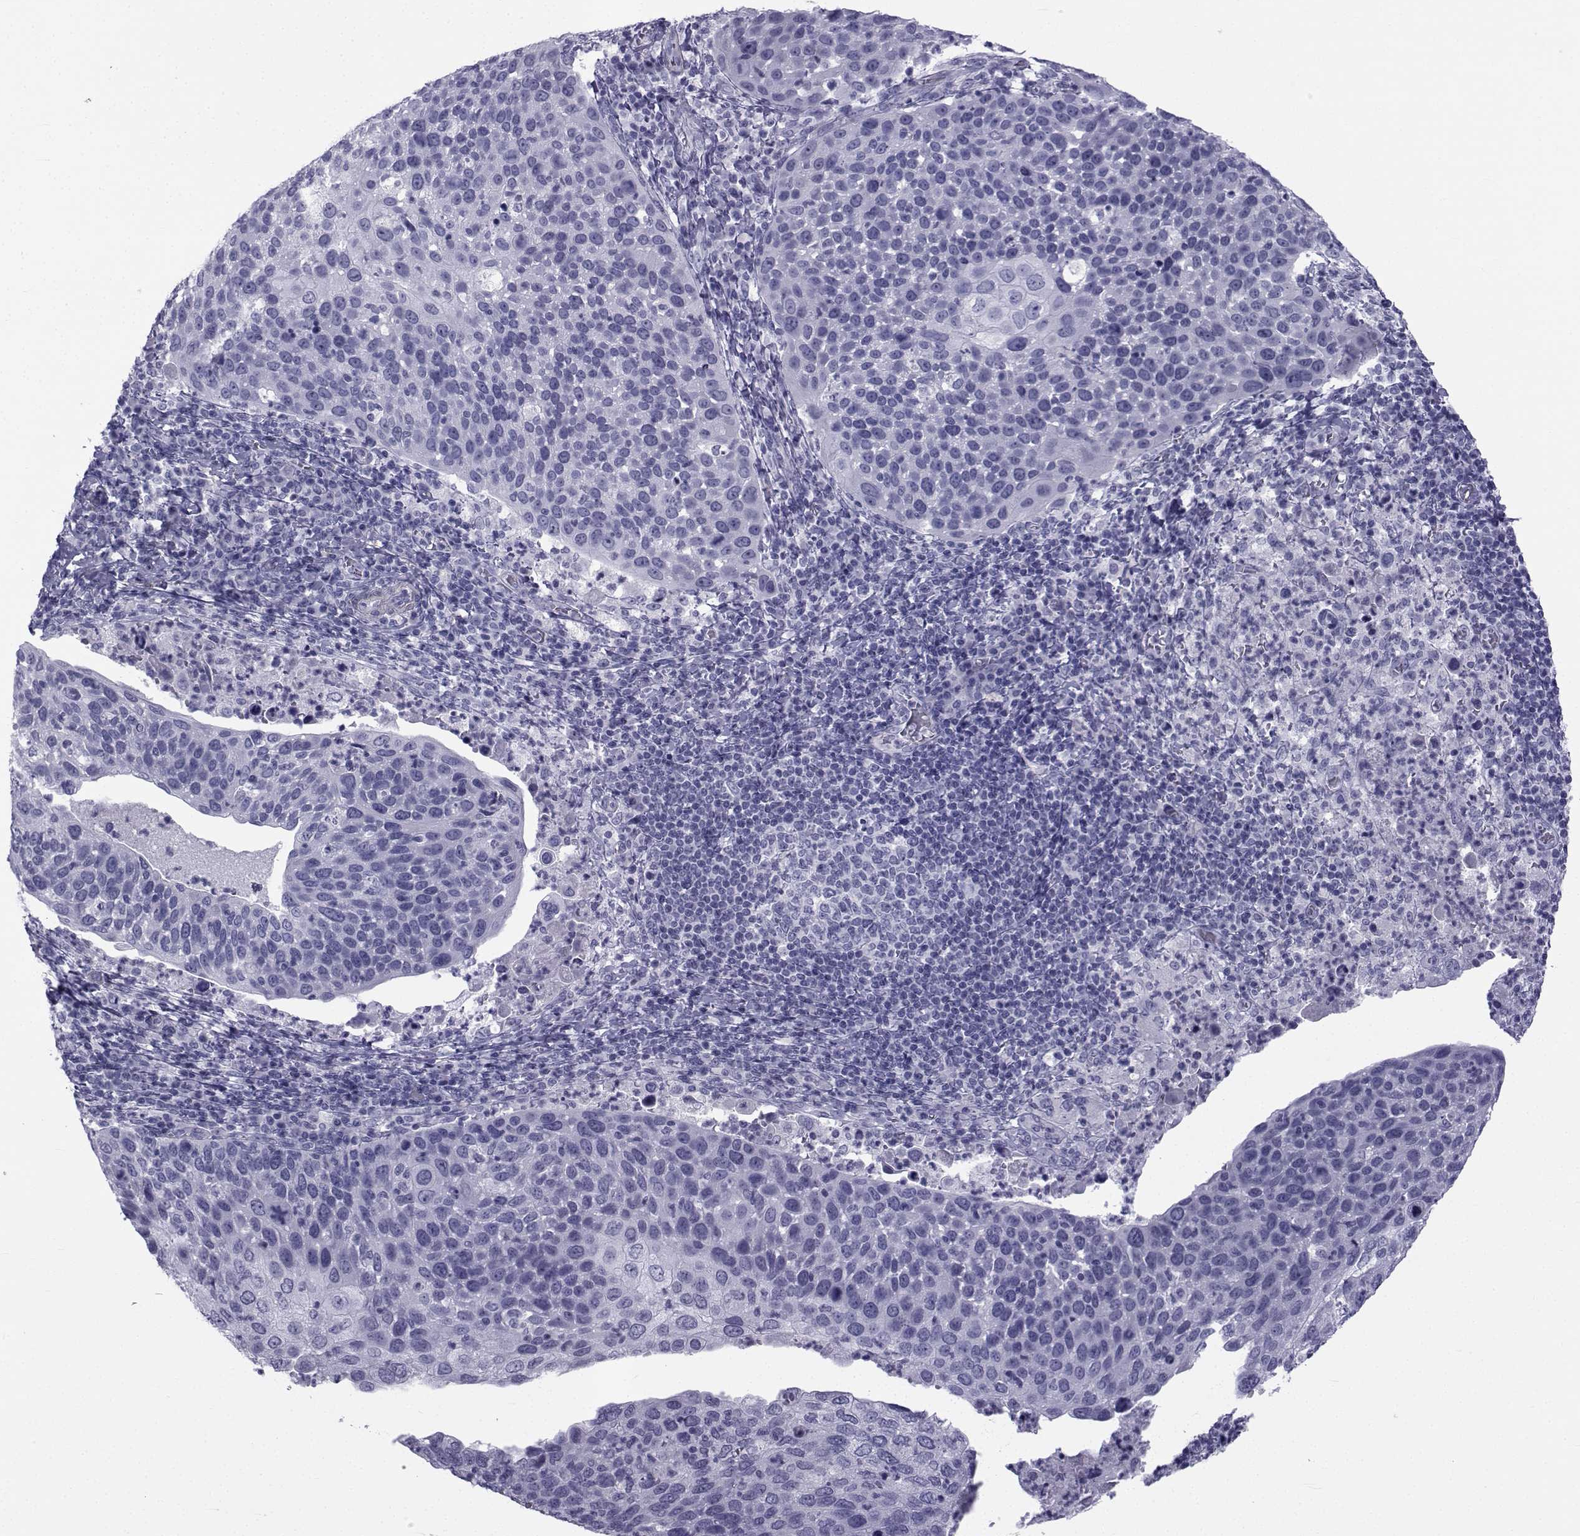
{"staining": {"intensity": "negative", "quantity": "none", "location": "none"}, "tissue": "cervical cancer", "cell_type": "Tumor cells", "image_type": "cancer", "snomed": [{"axis": "morphology", "description": "Squamous cell carcinoma, NOS"}, {"axis": "topography", "description": "Cervix"}], "caption": "Squamous cell carcinoma (cervical) stained for a protein using IHC shows no positivity tumor cells.", "gene": "SPANXD", "patient": {"sex": "female", "age": 54}}